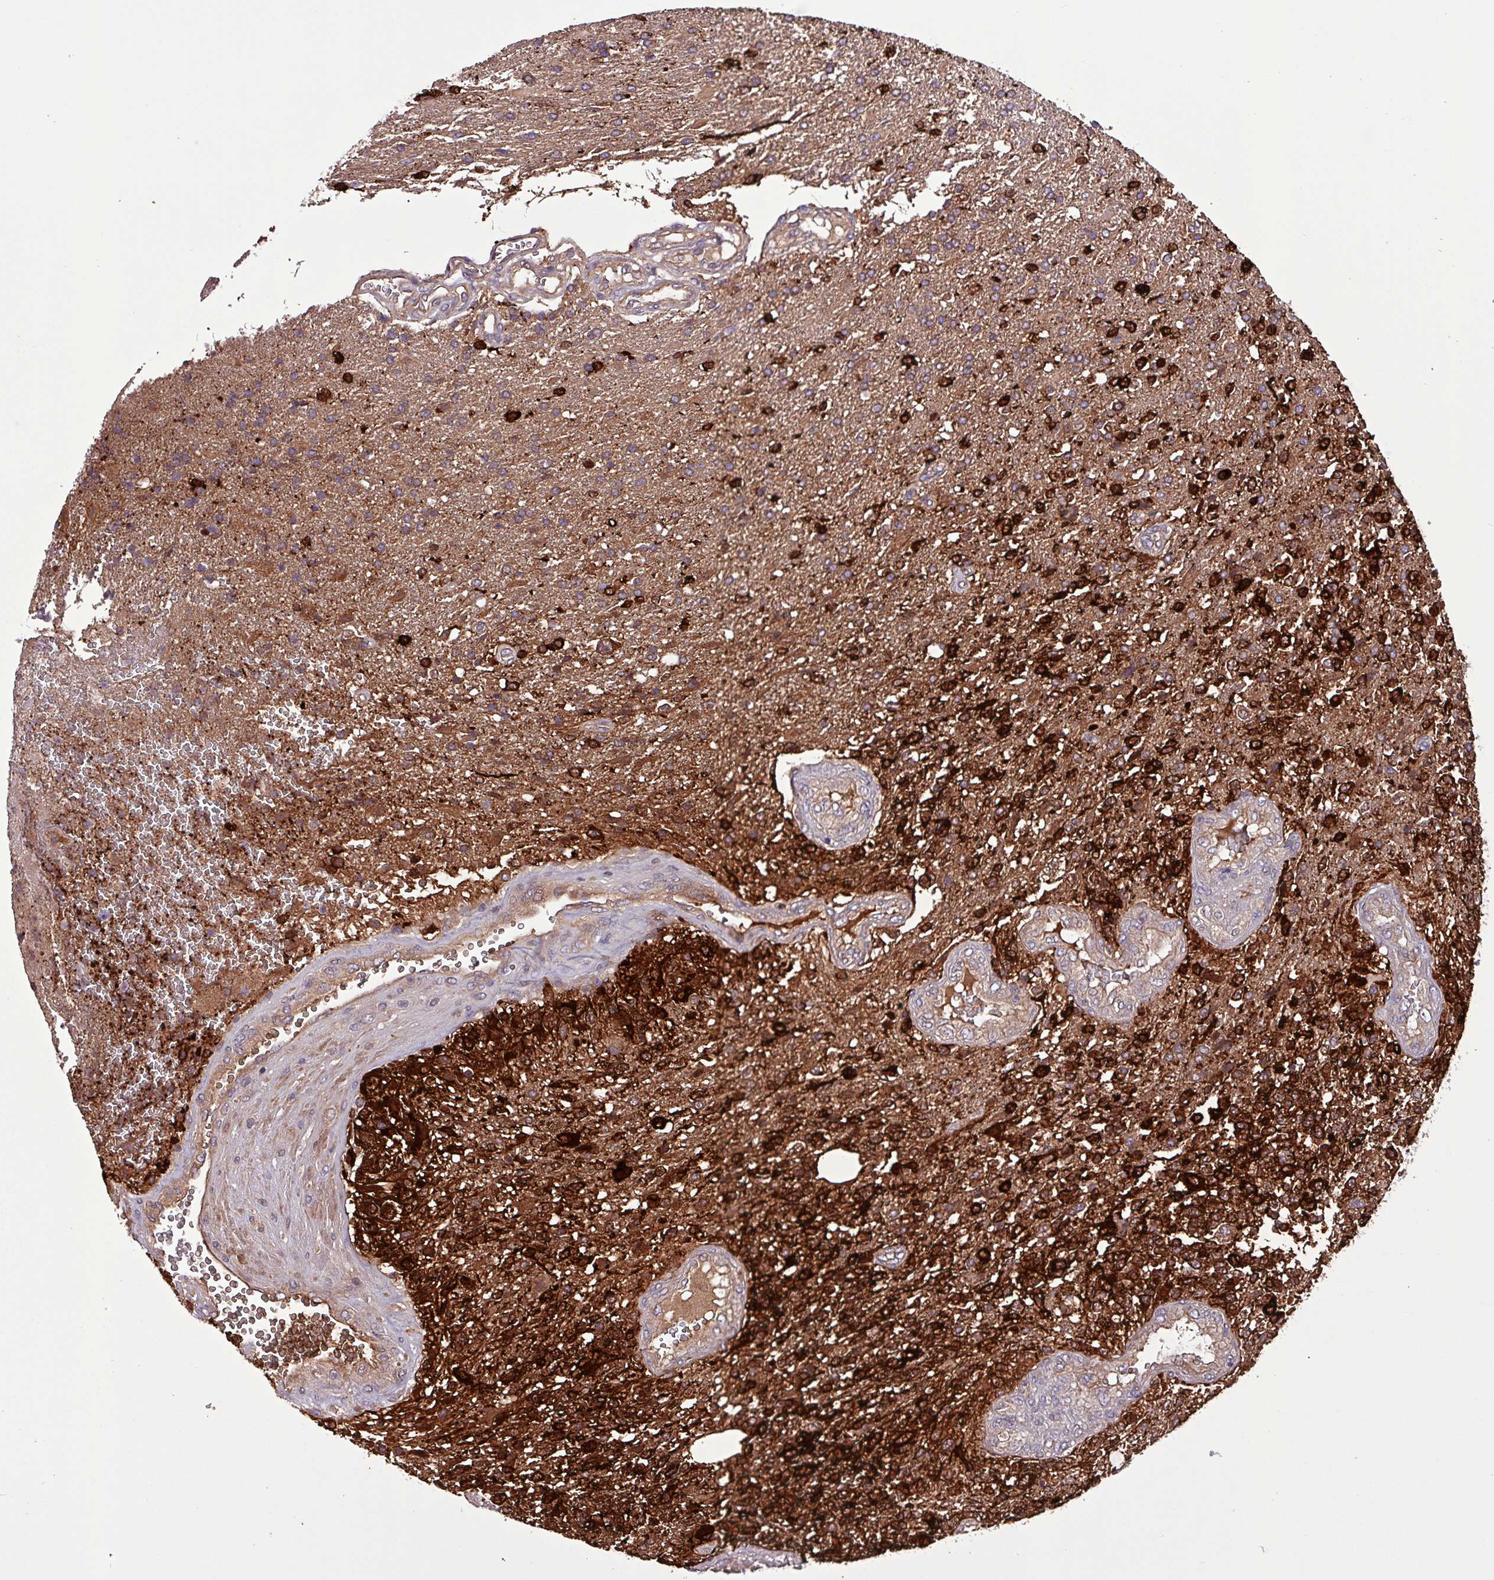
{"staining": {"intensity": "strong", "quantity": "25%-75%", "location": "cytoplasmic/membranous"}, "tissue": "glioma", "cell_type": "Tumor cells", "image_type": "cancer", "snomed": [{"axis": "morphology", "description": "Glioma, malignant, High grade"}, {"axis": "topography", "description": "Brain"}], "caption": "Approximately 25%-75% of tumor cells in human glioma show strong cytoplasmic/membranous protein positivity as visualized by brown immunohistochemical staining.", "gene": "PAFAH1B2", "patient": {"sex": "male", "age": 56}}